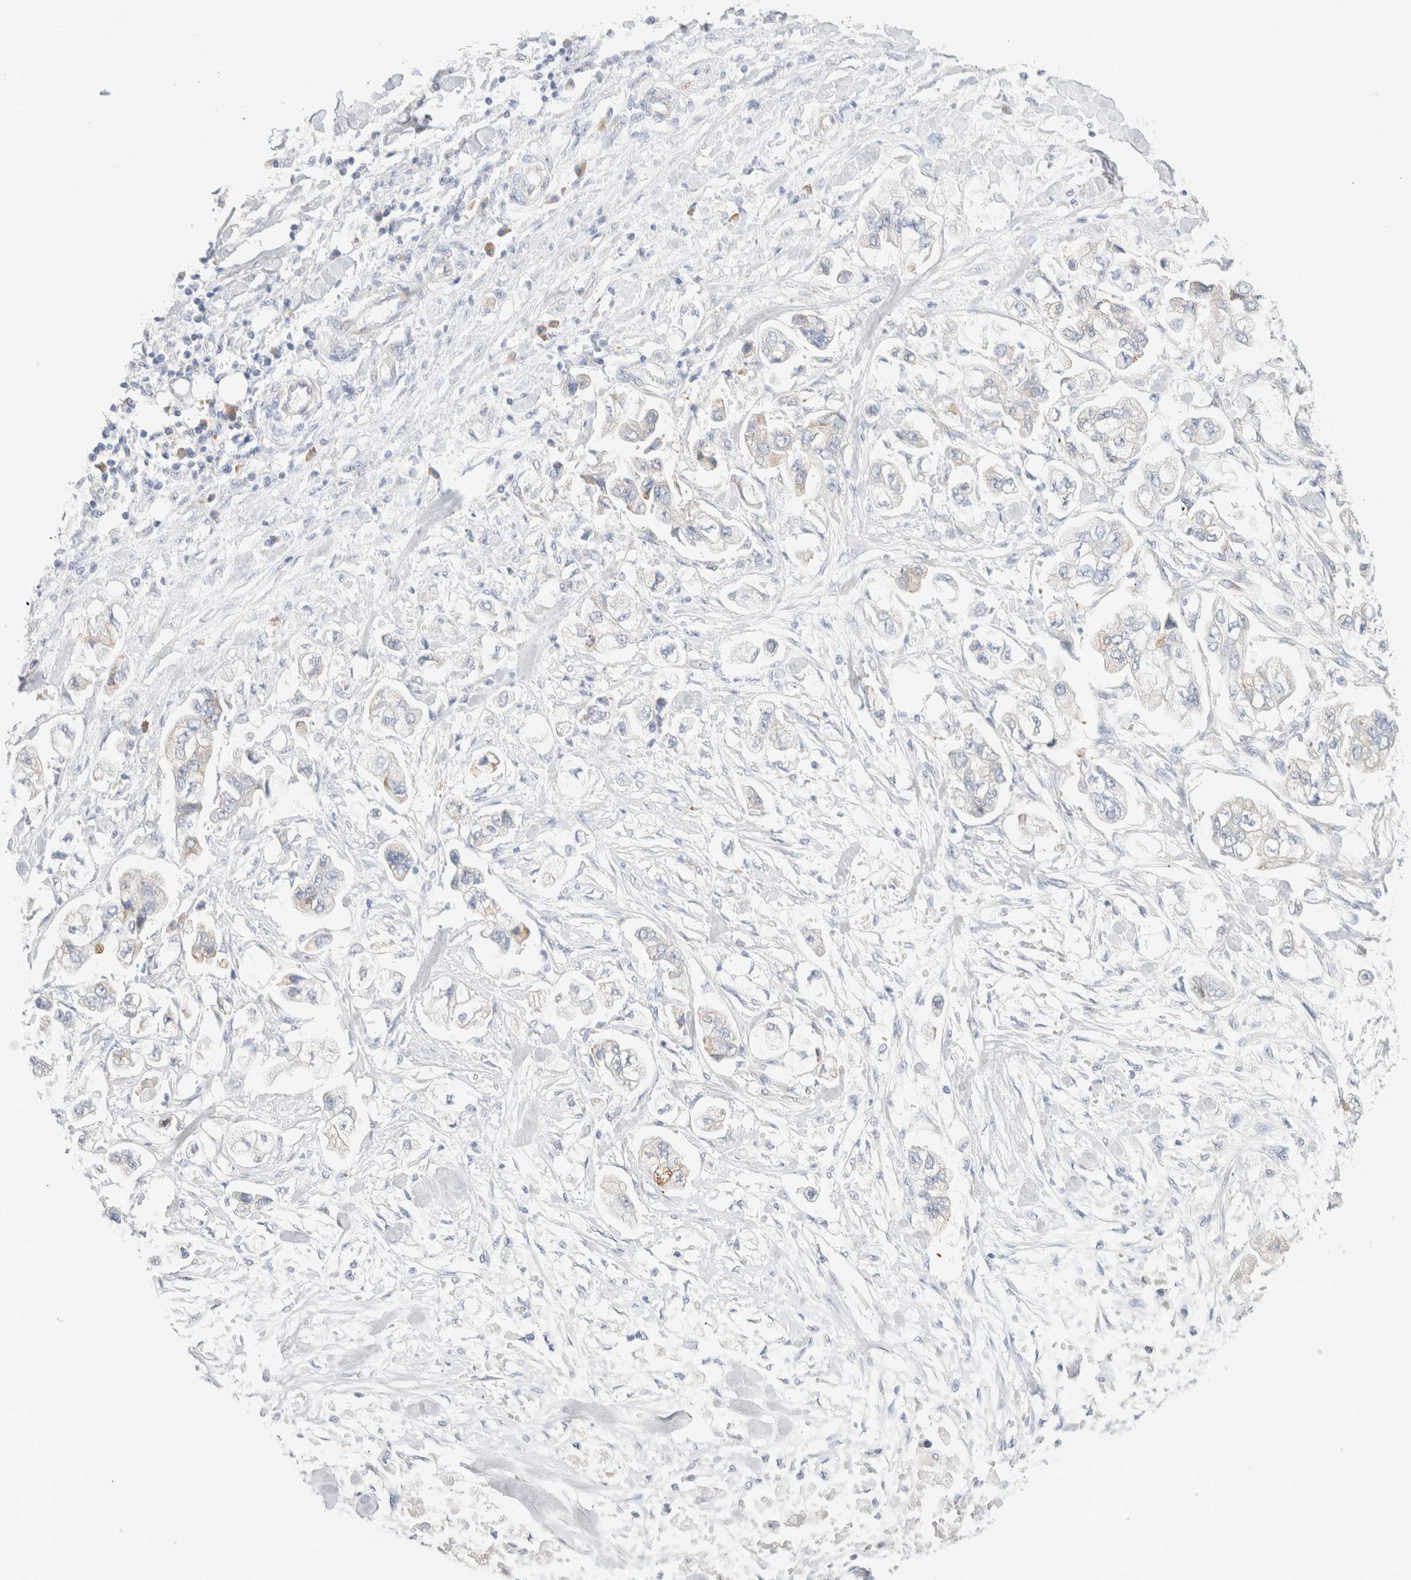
{"staining": {"intensity": "weak", "quantity": "<25%", "location": "cytoplasmic/membranous"}, "tissue": "stomach cancer", "cell_type": "Tumor cells", "image_type": "cancer", "snomed": [{"axis": "morphology", "description": "Normal tissue, NOS"}, {"axis": "morphology", "description": "Adenocarcinoma, NOS"}, {"axis": "topography", "description": "Stomach"}], "caption": "Human stomach cancer stained for a protein using immunohistochemistry (IHC) shows no positivity in tumor cells.", "gene": "CSK", "patient": {"sex": "male", "age": 62}}